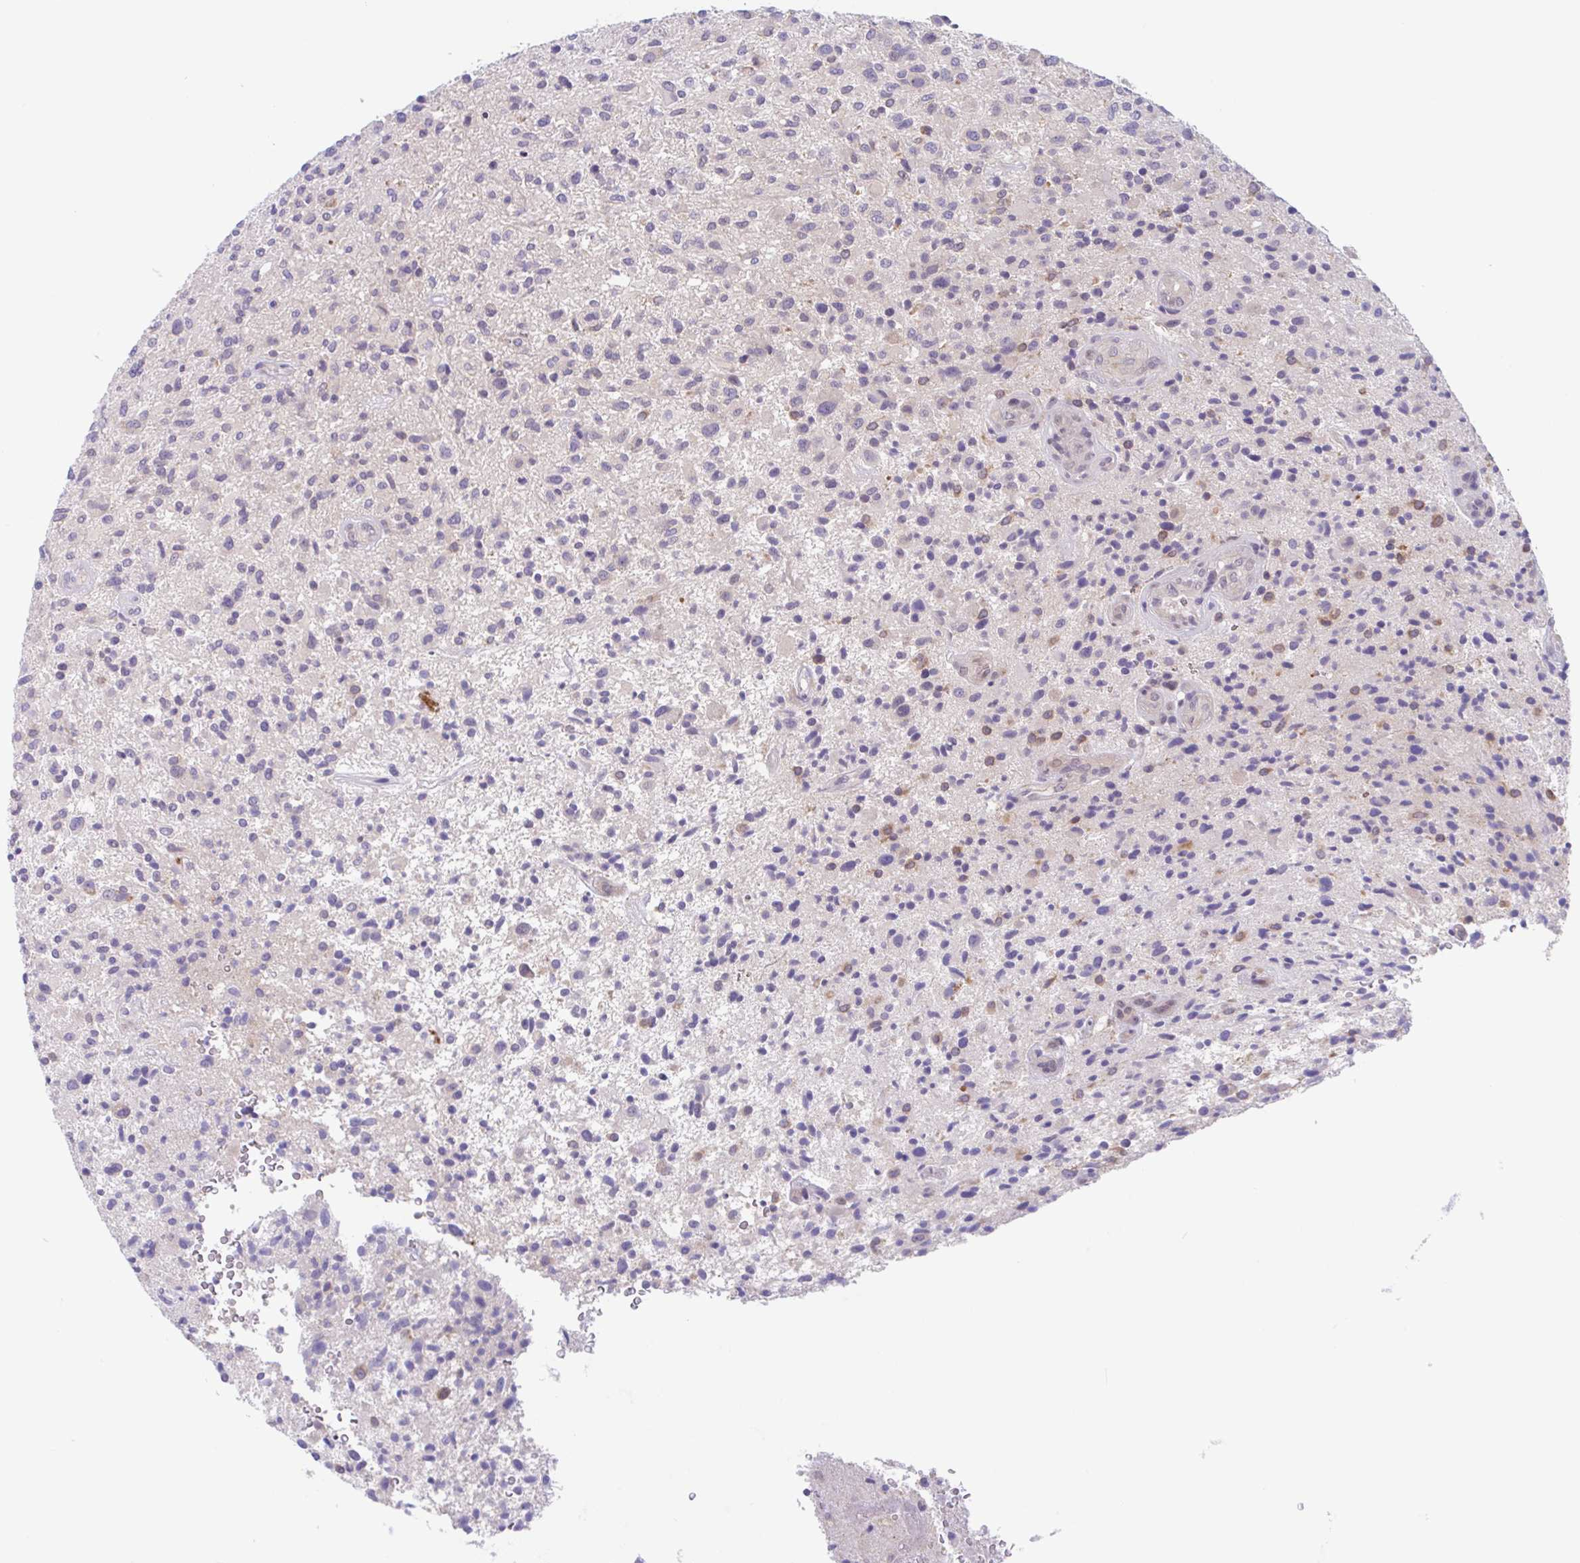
{"staining": {"intensity": "moderate", "quantity": "<25%", "location": "cytoplasmic/membranous"}, "tissue": "glioma", "cell_type": "Tumor cells", "image_type": "cancer", "snomed": [{"axis": "morphology", "description": "Glioma, malignant, High grade"}, {"axis": "topography", "description": "Brain"}], "caption": "Immunohistochemistry (IHC) of malignant glioma (high-grade) shows low levels of moderate cytoplasmic/membranous positivity in about <25% of tumor cells. (DAB (3,3'-diaminobenzidine) IHC with brightfield microscopy, high magnification).", "gene": "TMEM86A", "patient": {"sex": "male", "age": 47}}